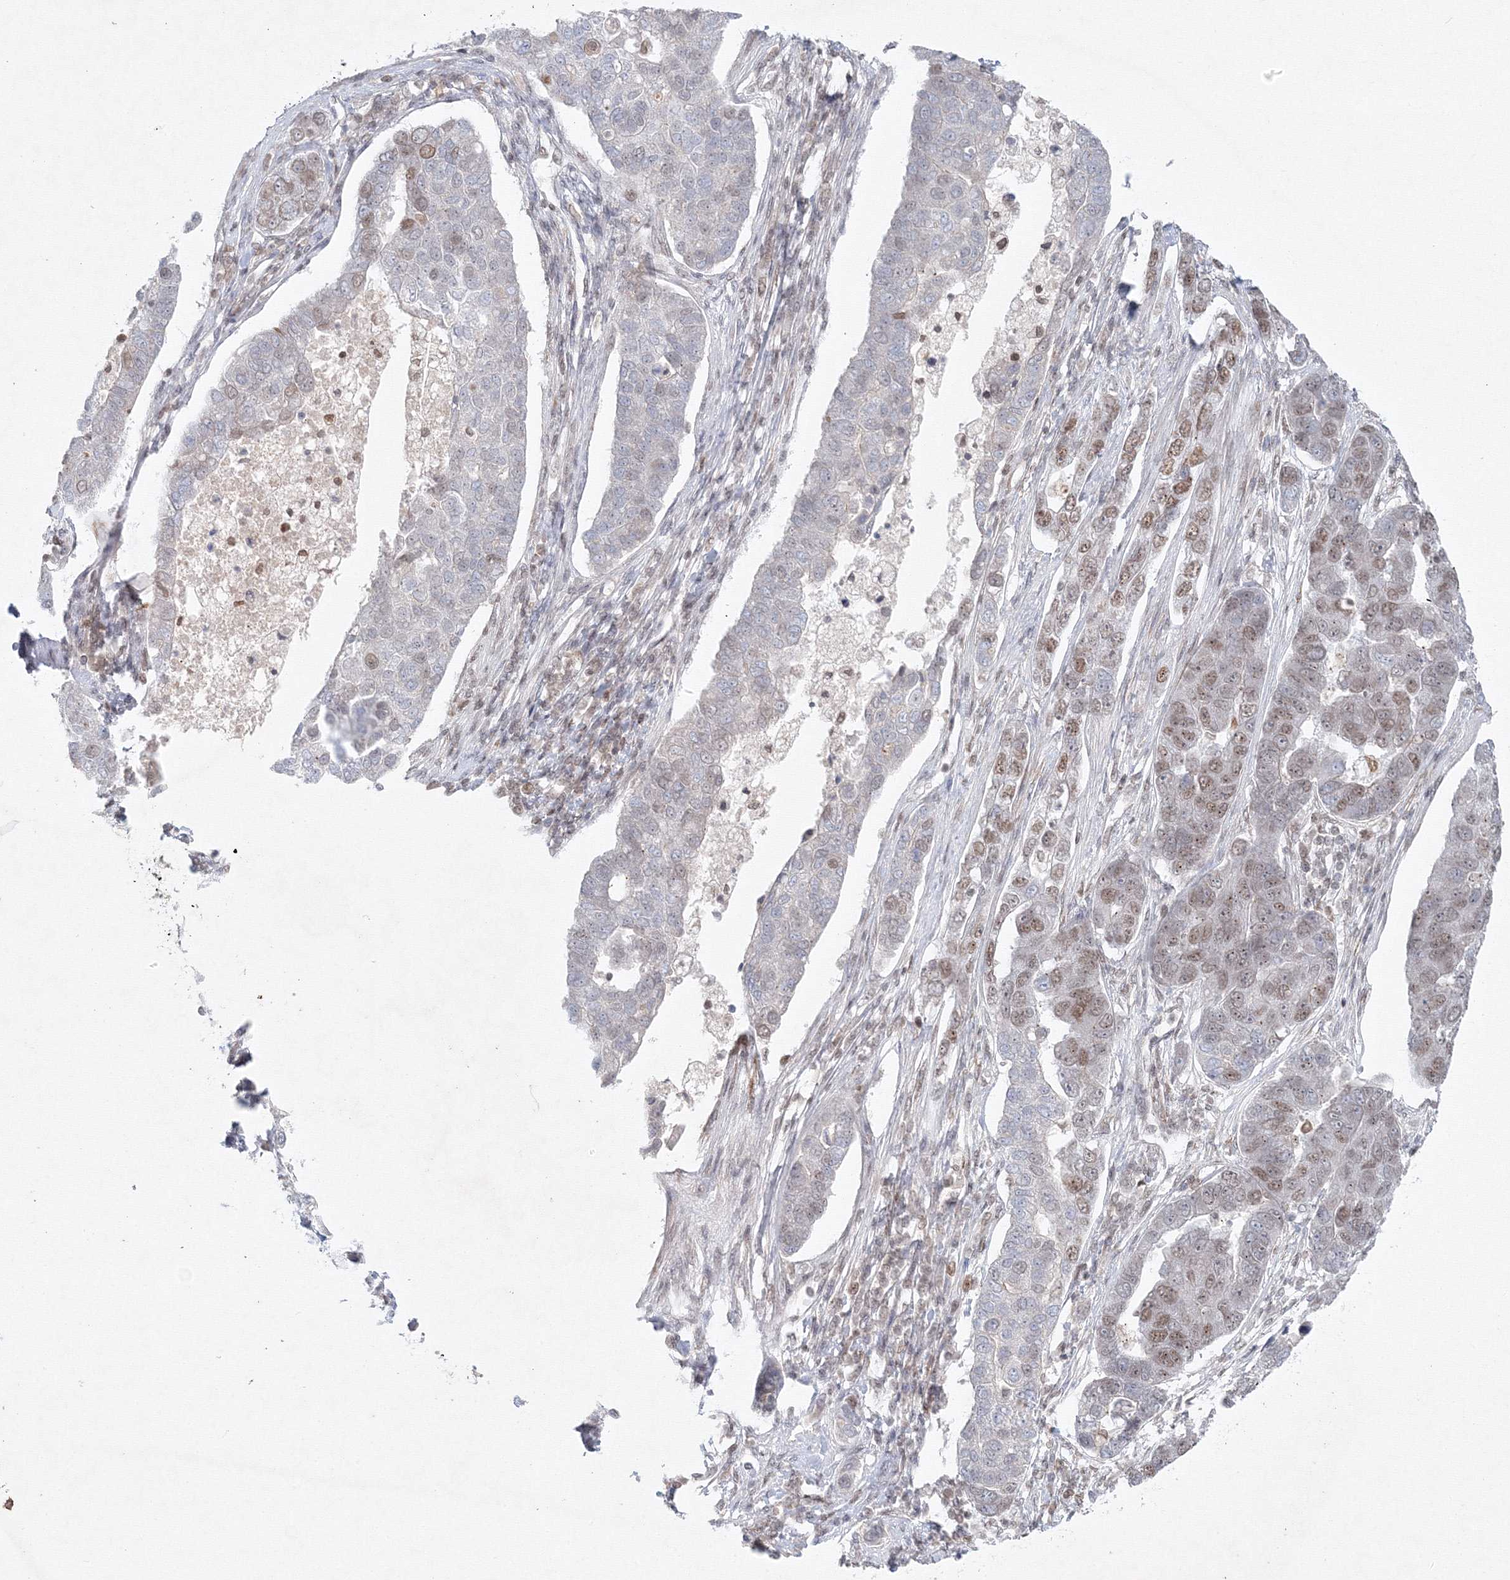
{"staining": {"intensity": "weak", "quantity": "<25%", "location": "nuclear"}, "tissue": "pancreatic cancer", "cell_type": "Tumor cells", "image_type": "cancer", "snomed": [{"axis": "morphology", "description": "Adenocarcinoma, NOS"}, {"axis": "topography", "description": "Pancreas"}], "caption": "The micrograph displays no significant positivity in tumor cells of pancreatic adenocarcinoma.", "gene": "KIF4A", "patient": {"sex": "female", "age": 61}}